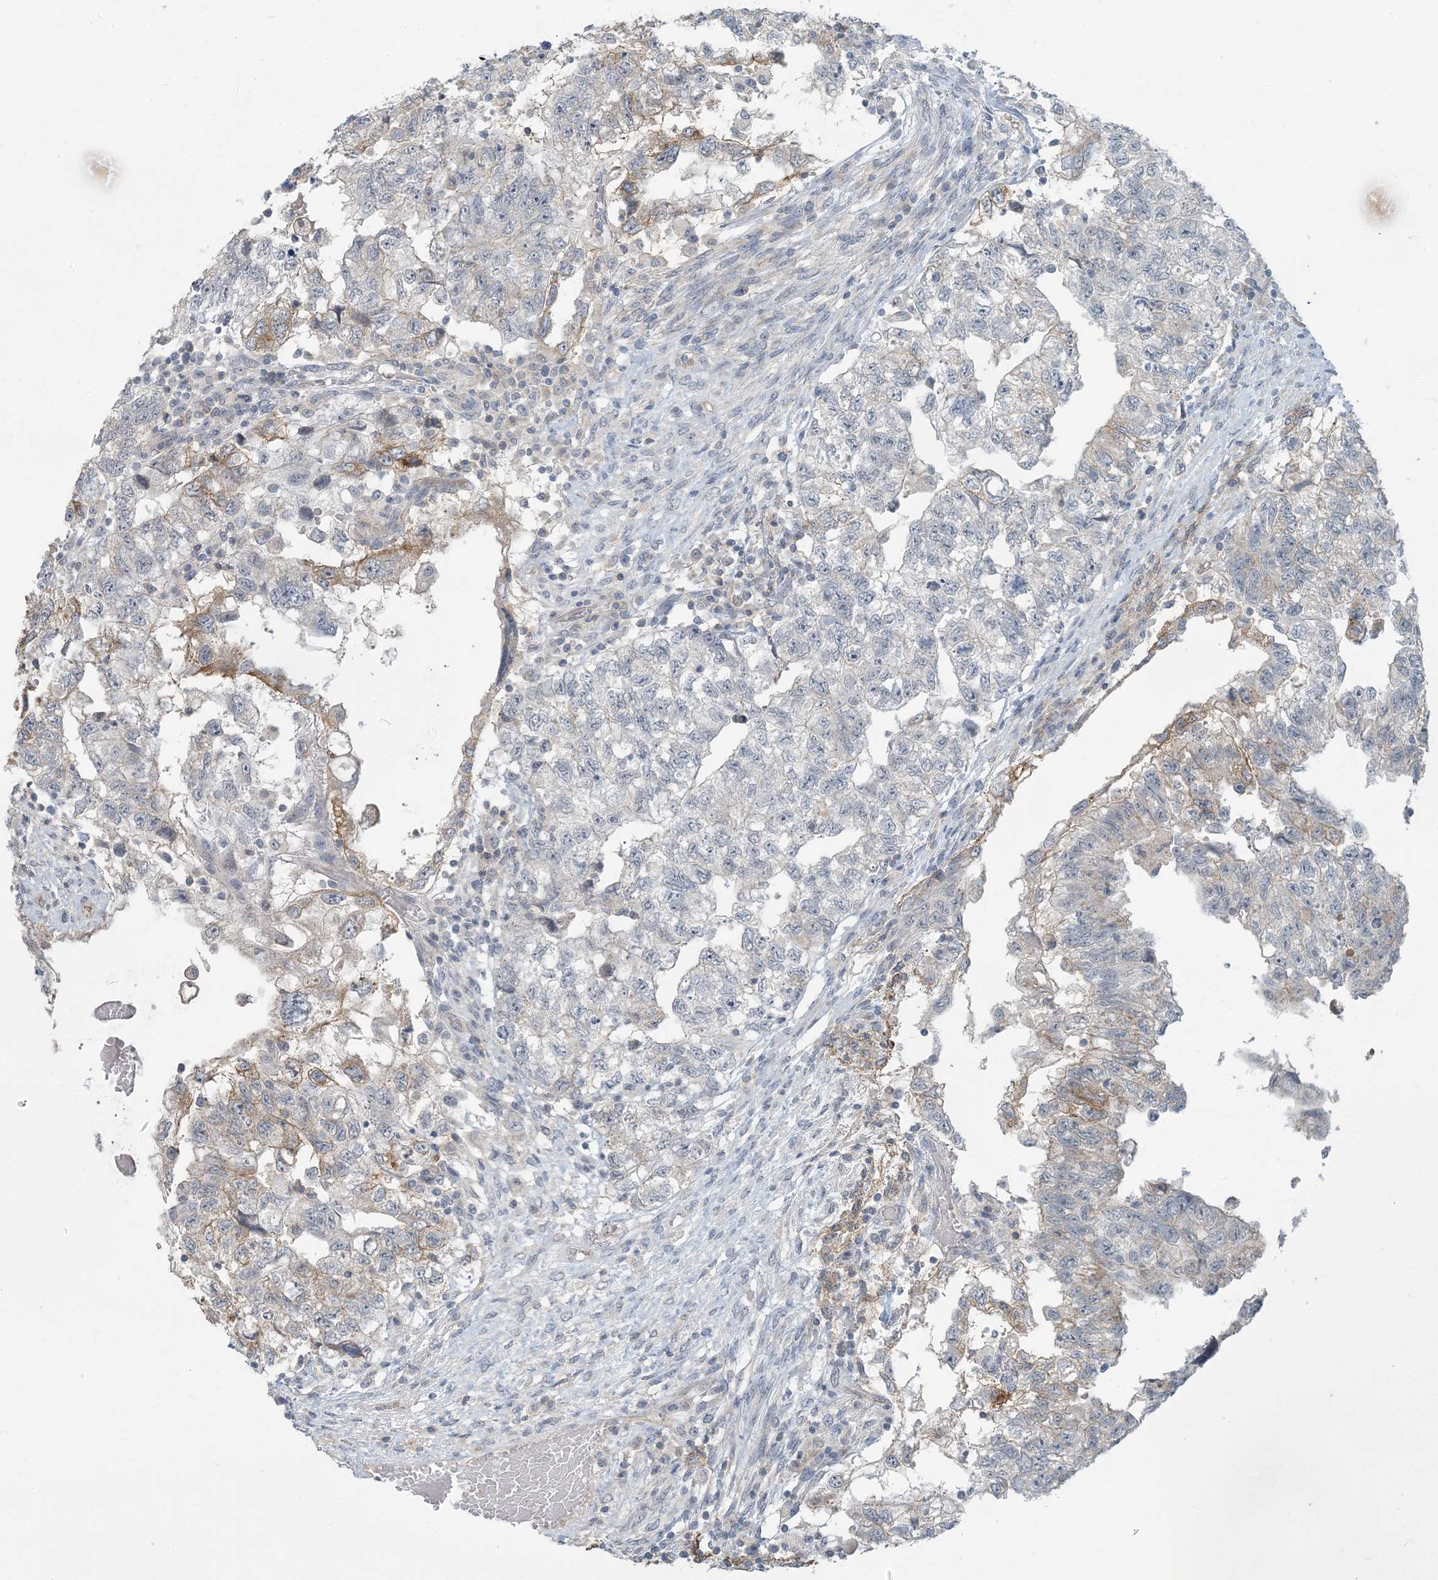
{"staining": {"intensity": "moderate", "quantity": "<25%", "location": "cytoplasmic/membranous"}, "tissue": "testis cancer", "cell_type": "Tumor cells", "image_type": "cancer", "snomed": [{"axis": "morphology", "description": "Carcinoma, Embryonal, NOS"}, {"axis": "topography", "description": "Testis"}], "caption": "Embryonal carcinoma (testis) stained with a brown dye displays moderate cytoplasmic/membranous positive expression in about <25% of tumor cells.", "gene": "EPHA4", "patient": {"sex": "male", "age": 36}}